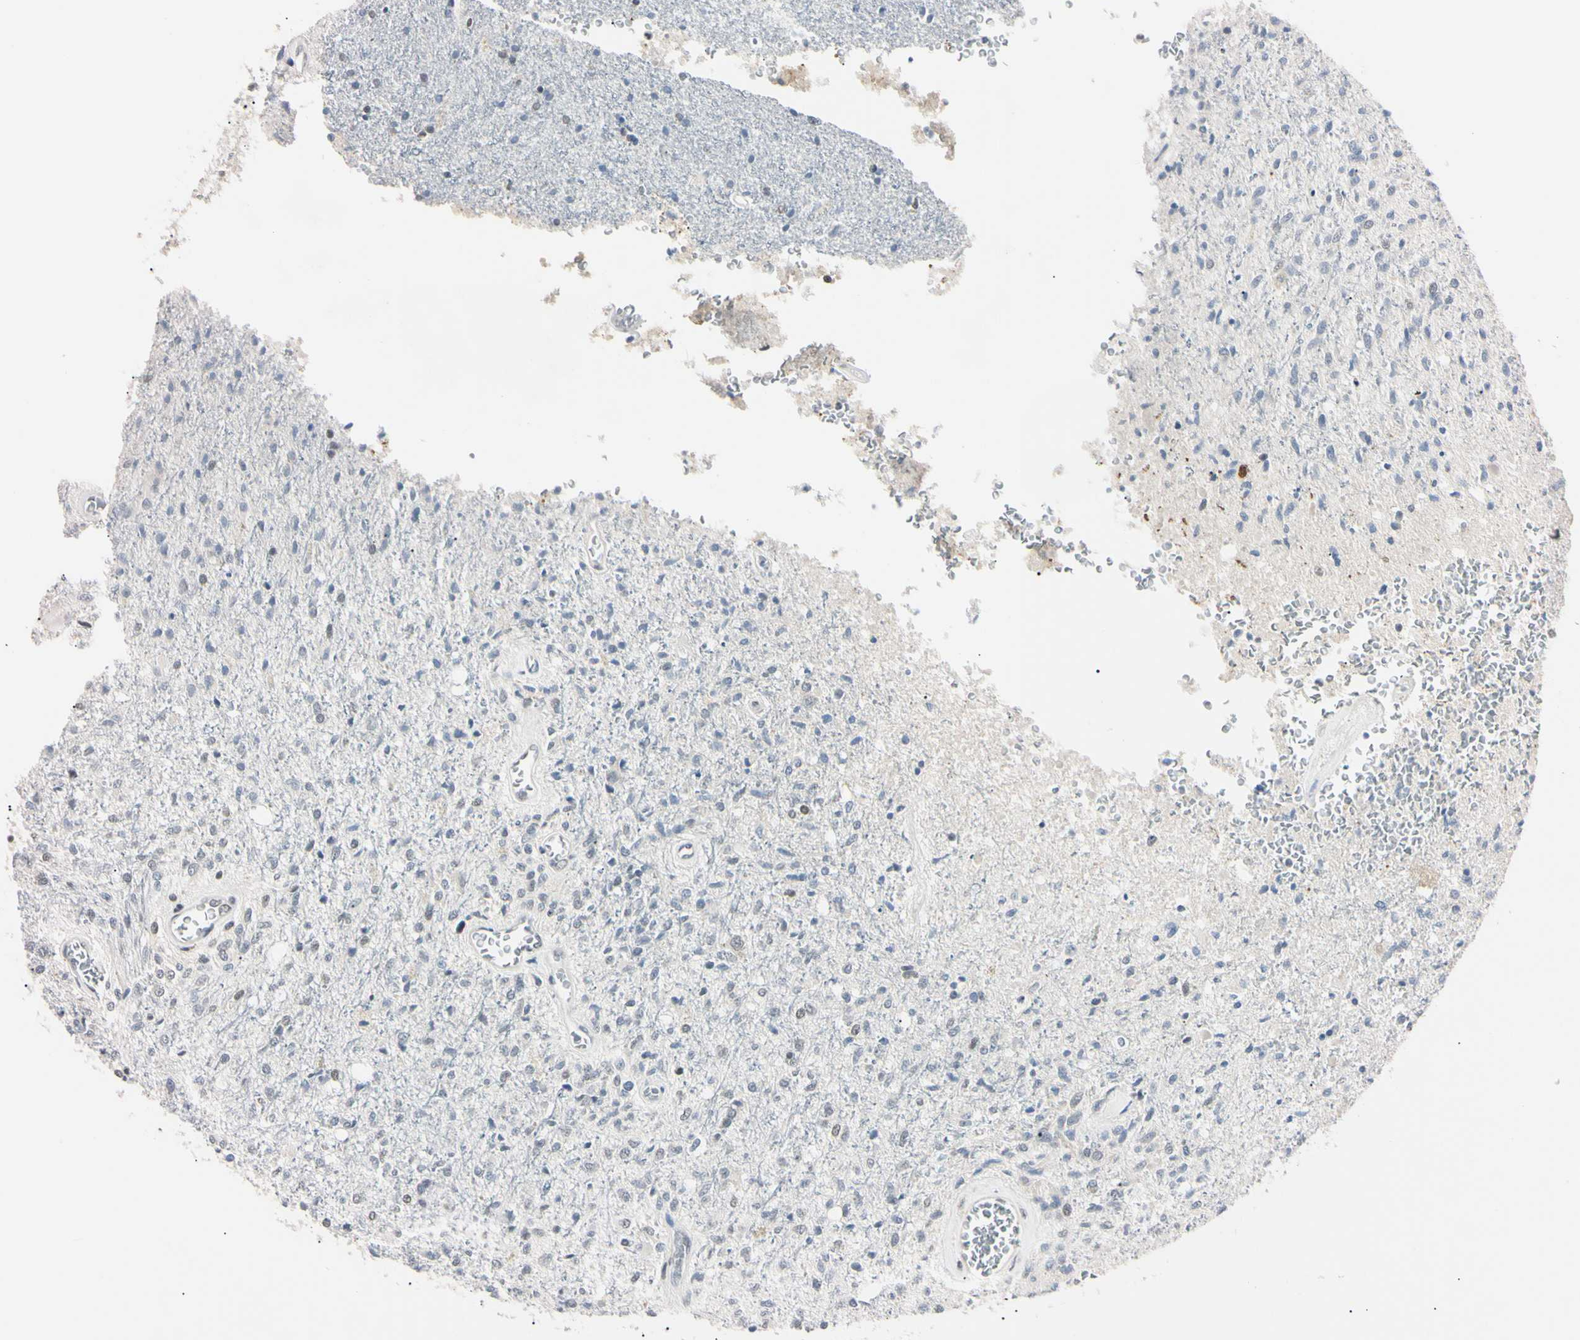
{"staining": {"intensity": "negative", "quantity": "none", "location": "none"}, "tissue": "glioma", "cell_type": "Tumor cells", "image_type": "cancer", "snomed": [{"axis": "morphology", "description": "Normal tissue, NOS"}, {"axis": "morphology", "description": "Glioma, malignant, High grade"}, {"axis": "topography", "description": "Cerebral cortex"}], "caption": "DAB (3,3'-diaminobenzidine) immunohistochemical staining of malignant high-grade glioma exhibits no significant positivity in tumor cells.", "gene": "C1orf174", "patient": {"sex": "male", "age": 77}}